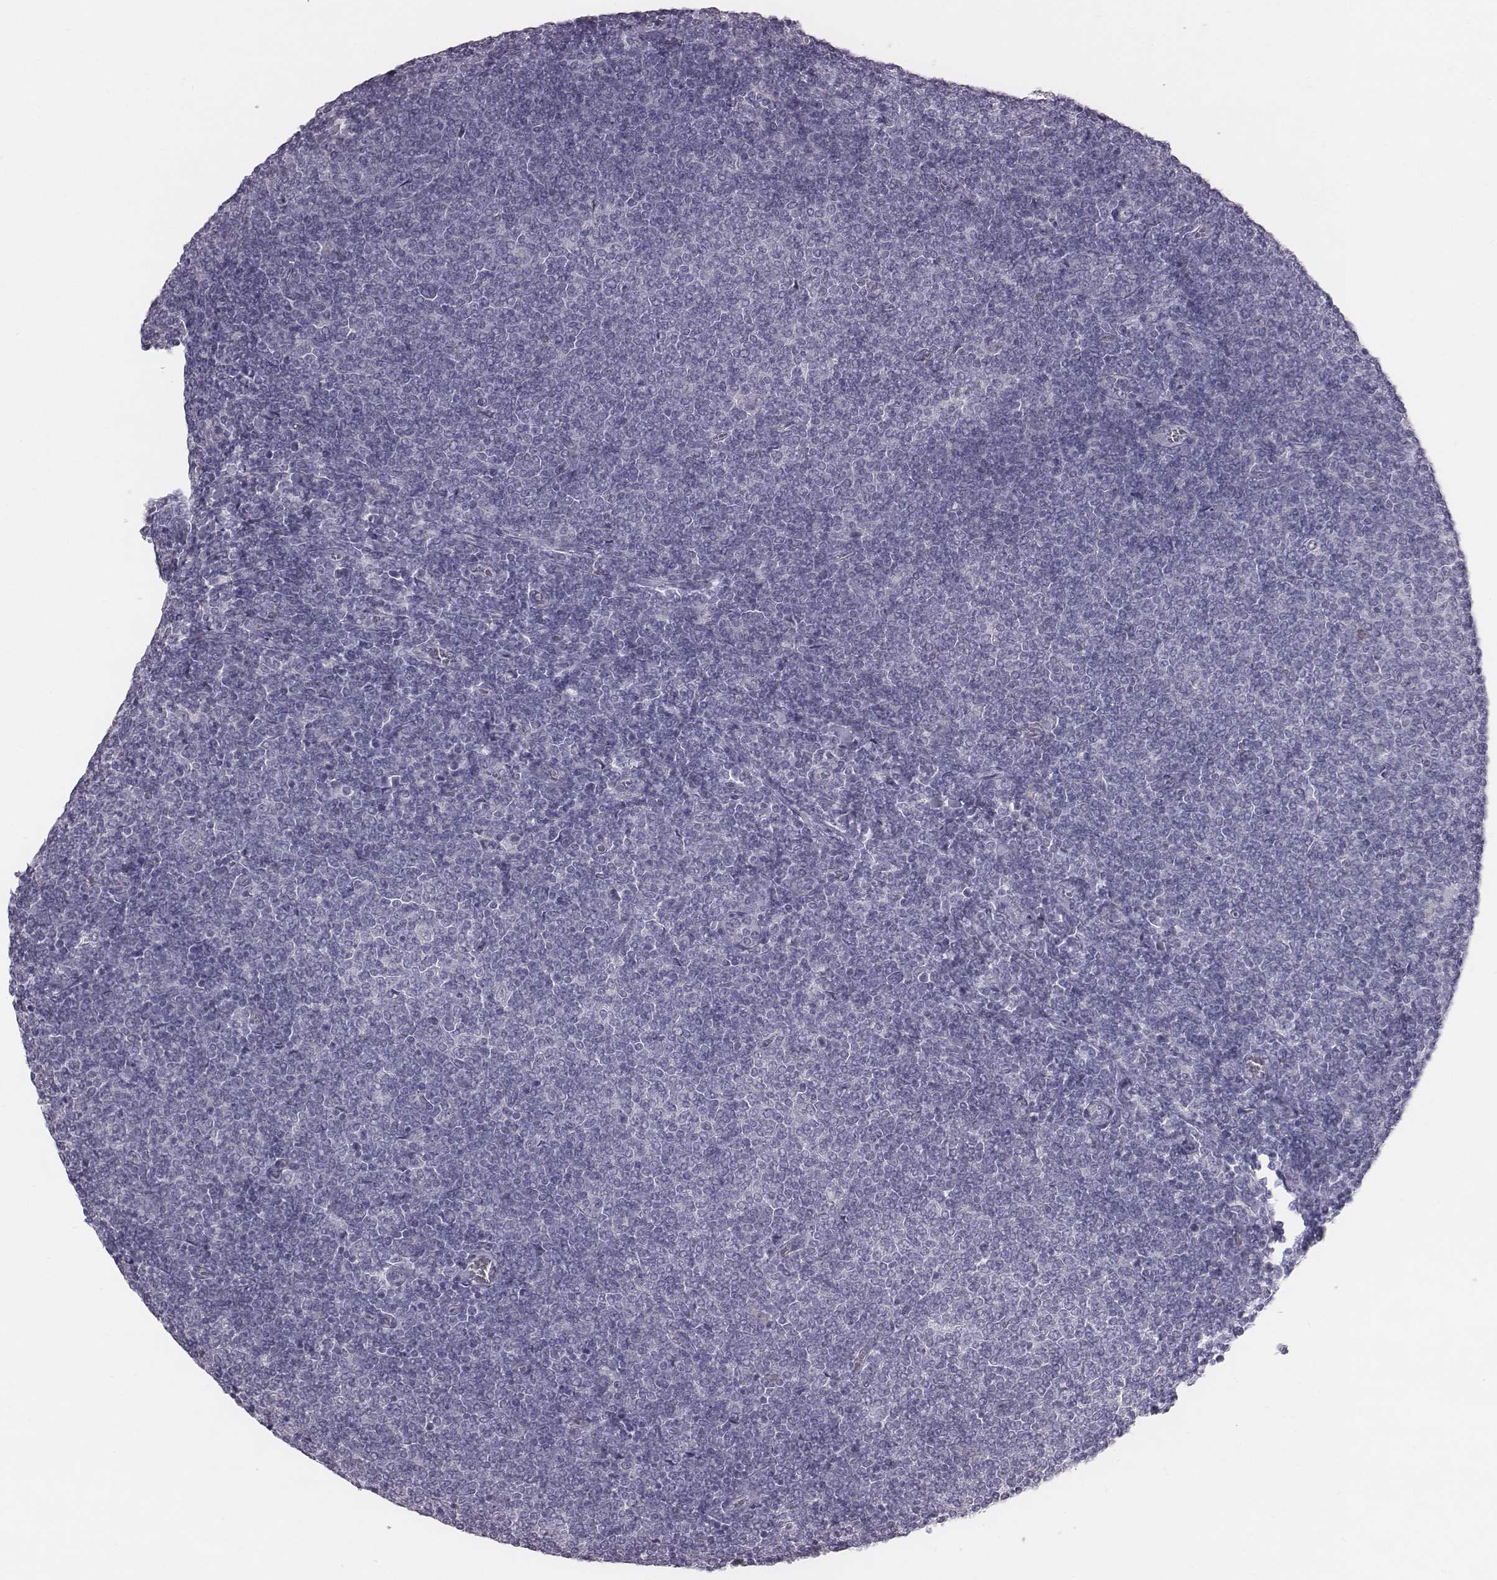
{"staining": {"intensity": "negative", "quantity": "none", "location": "none"}, "tissue": "lymphoma", "cell_type": "Tumor cells", "image_type": "cancer", "snomed": [{"axis": "morphology", "description": "Malignant lymphoma, non-Hodgkin's type, Low grade"}, {"axis": "topography", "description": "Lymph node"}], "caption": "DAB immunohistochemical staining of human lymphoma reveals no significant positivity in tumor cells.", "gene": "C6orf58", "patient": {"sex": "male", "age": 52}}